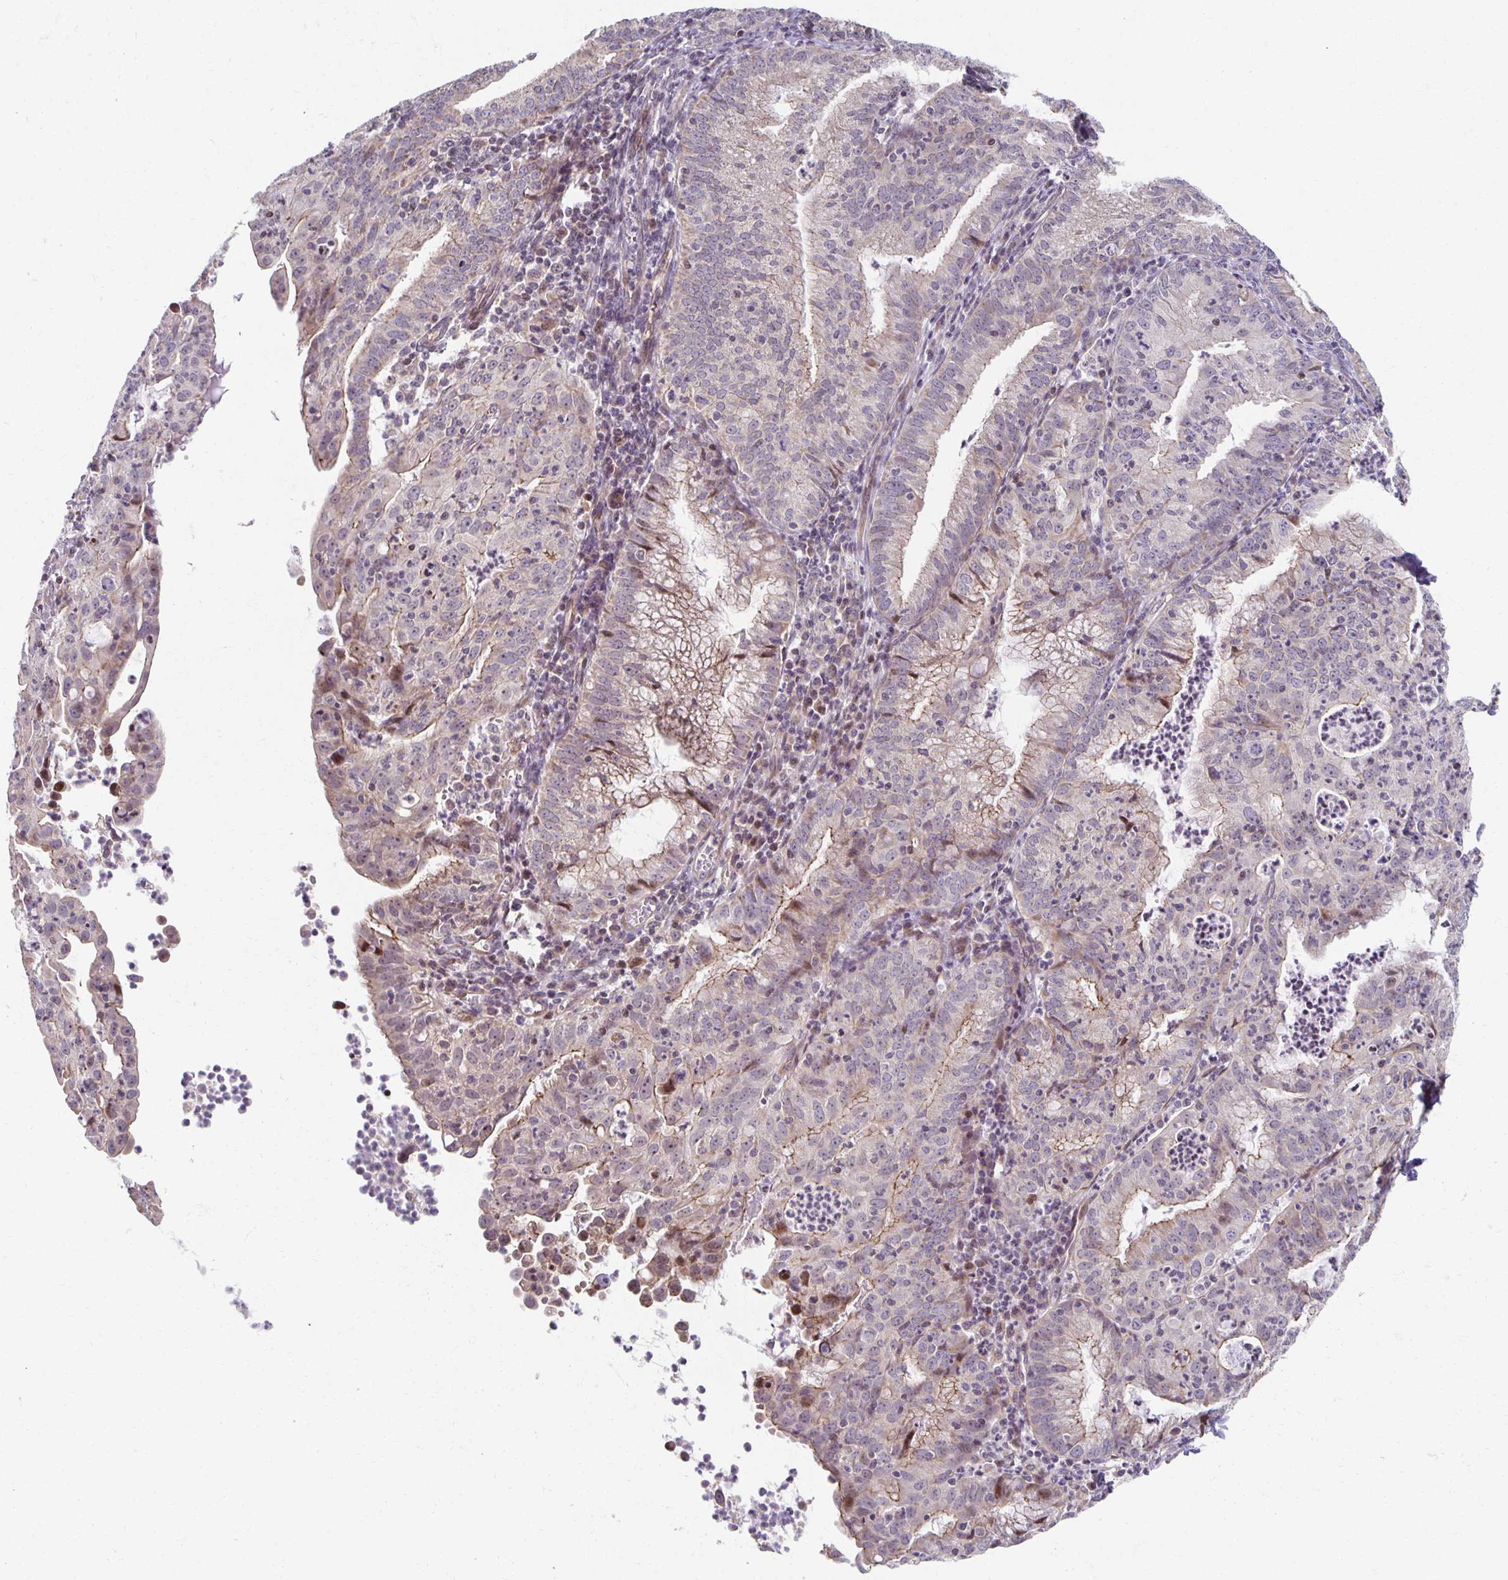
{"staining": {"intensity": "weak", "quantity": "<25%", "location": "cytoplasmic/membranous"}, "tissue": "endometrial cancer", "cell_type": "Tumor cells", "image_type": "cancer", "snomed": [{"axis": "morphology", "description": "Adenocarcinoma, NOS"}, {"axis": "topography", "description": "Endometrium"}], "caption": "Protein analysis of adenocarcinoma (endometrial) demonstrates no significant positivity in tumor cells.", "gene": "HCFC1R1", "patient": {"sex": "female", "age": 60}}